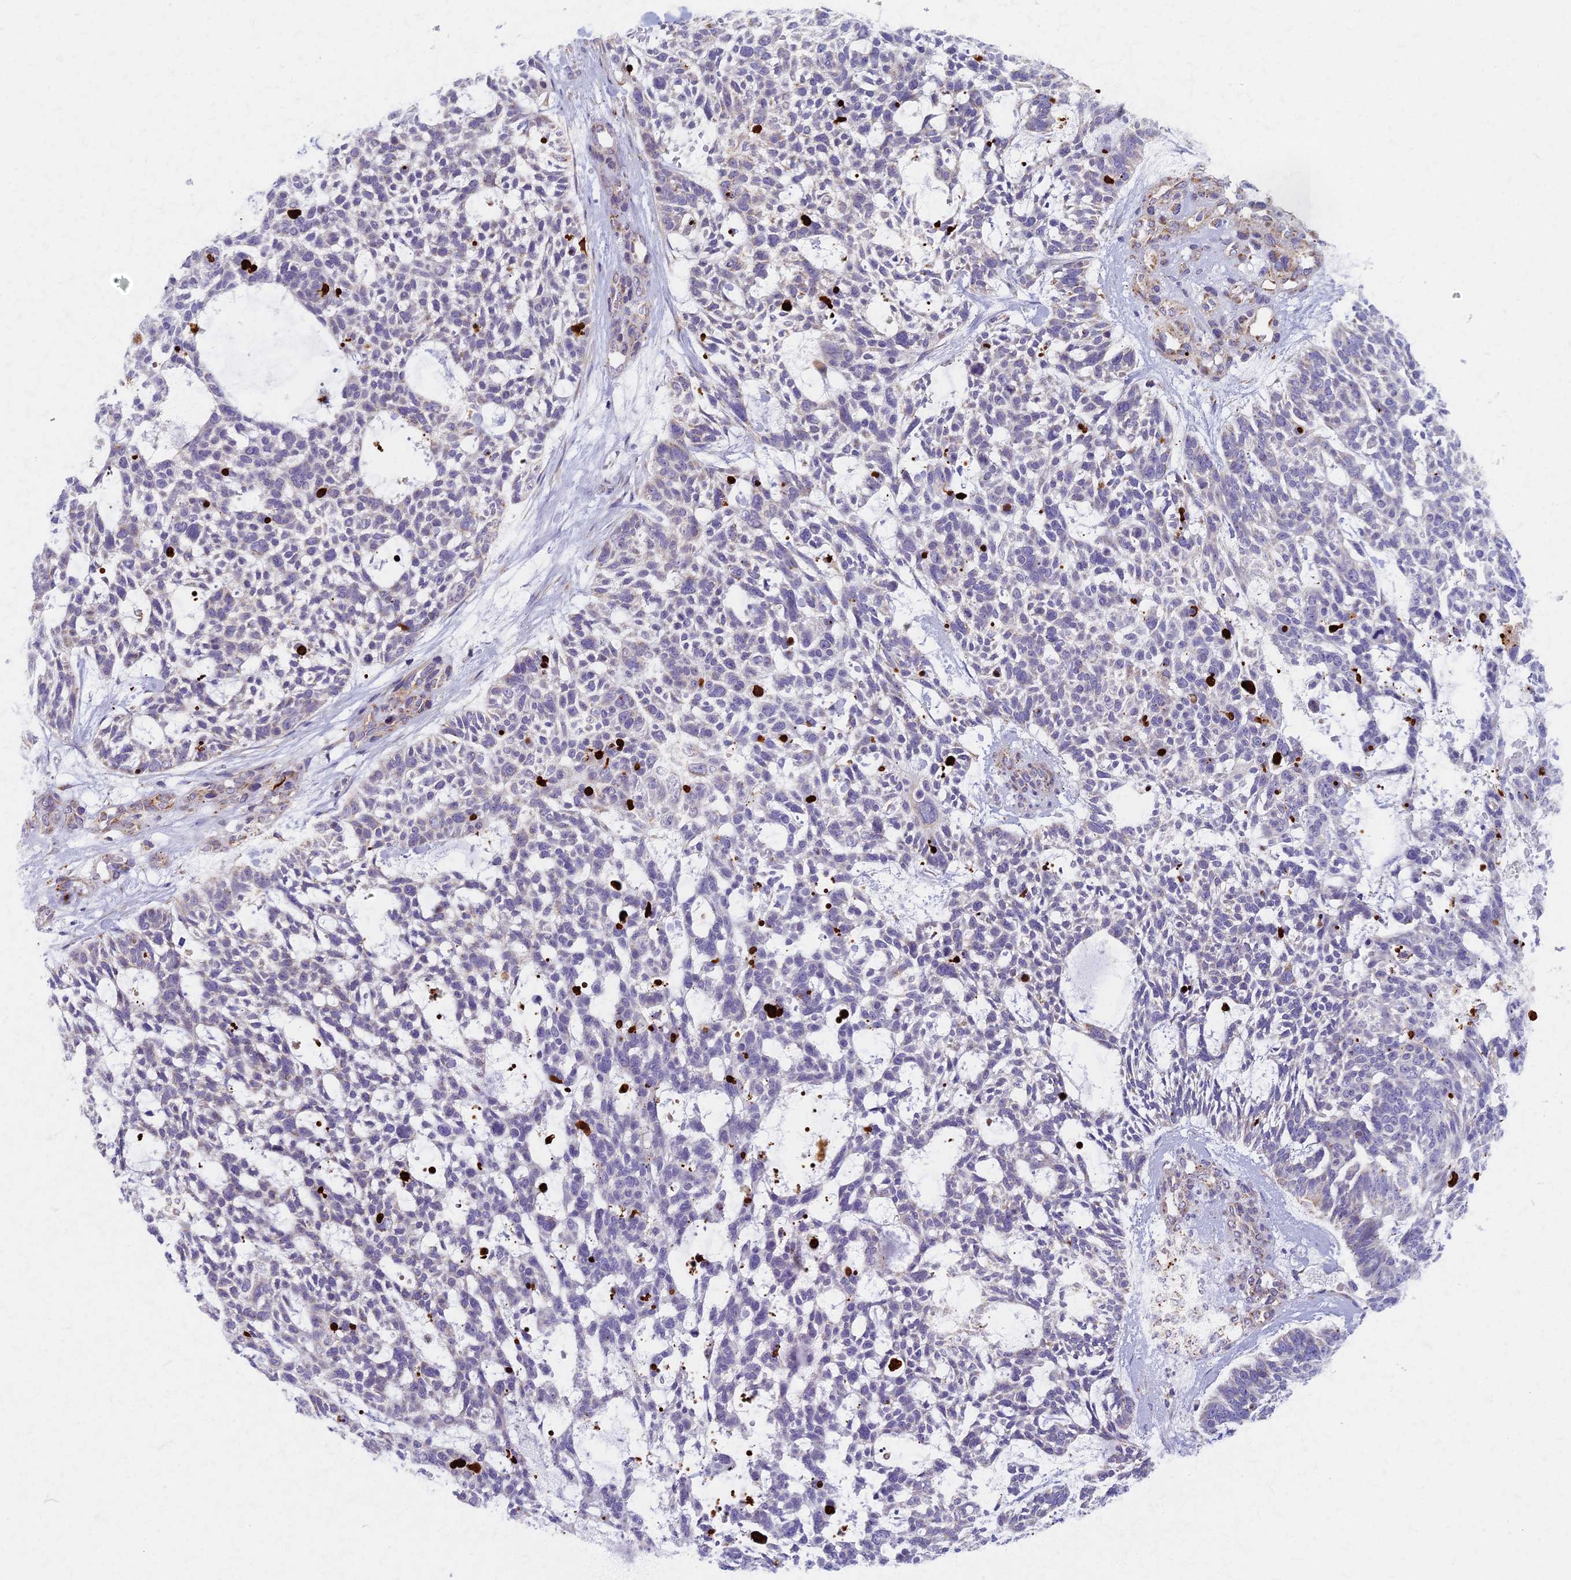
{"staining": {"intensity": "moderate", "quantity": "<25%", "location": "cytoplasmic/membranous"}, "tissue": "skin cancer", "cell_type": "Tumor cells", "image_type": "cancer", "snomed": [{"axis": "morphology", "description": "Basal cell carcinoma"}, {"axis": "topography", "description": "Skin"}], "caption": "A micrograph of human skin cancer stained for a protein reveals moderate cytoplasmic/membranous brown staining in tumor cells.", "gene": "MRPS25", "patient": {"sex": "male", "age": 88}}